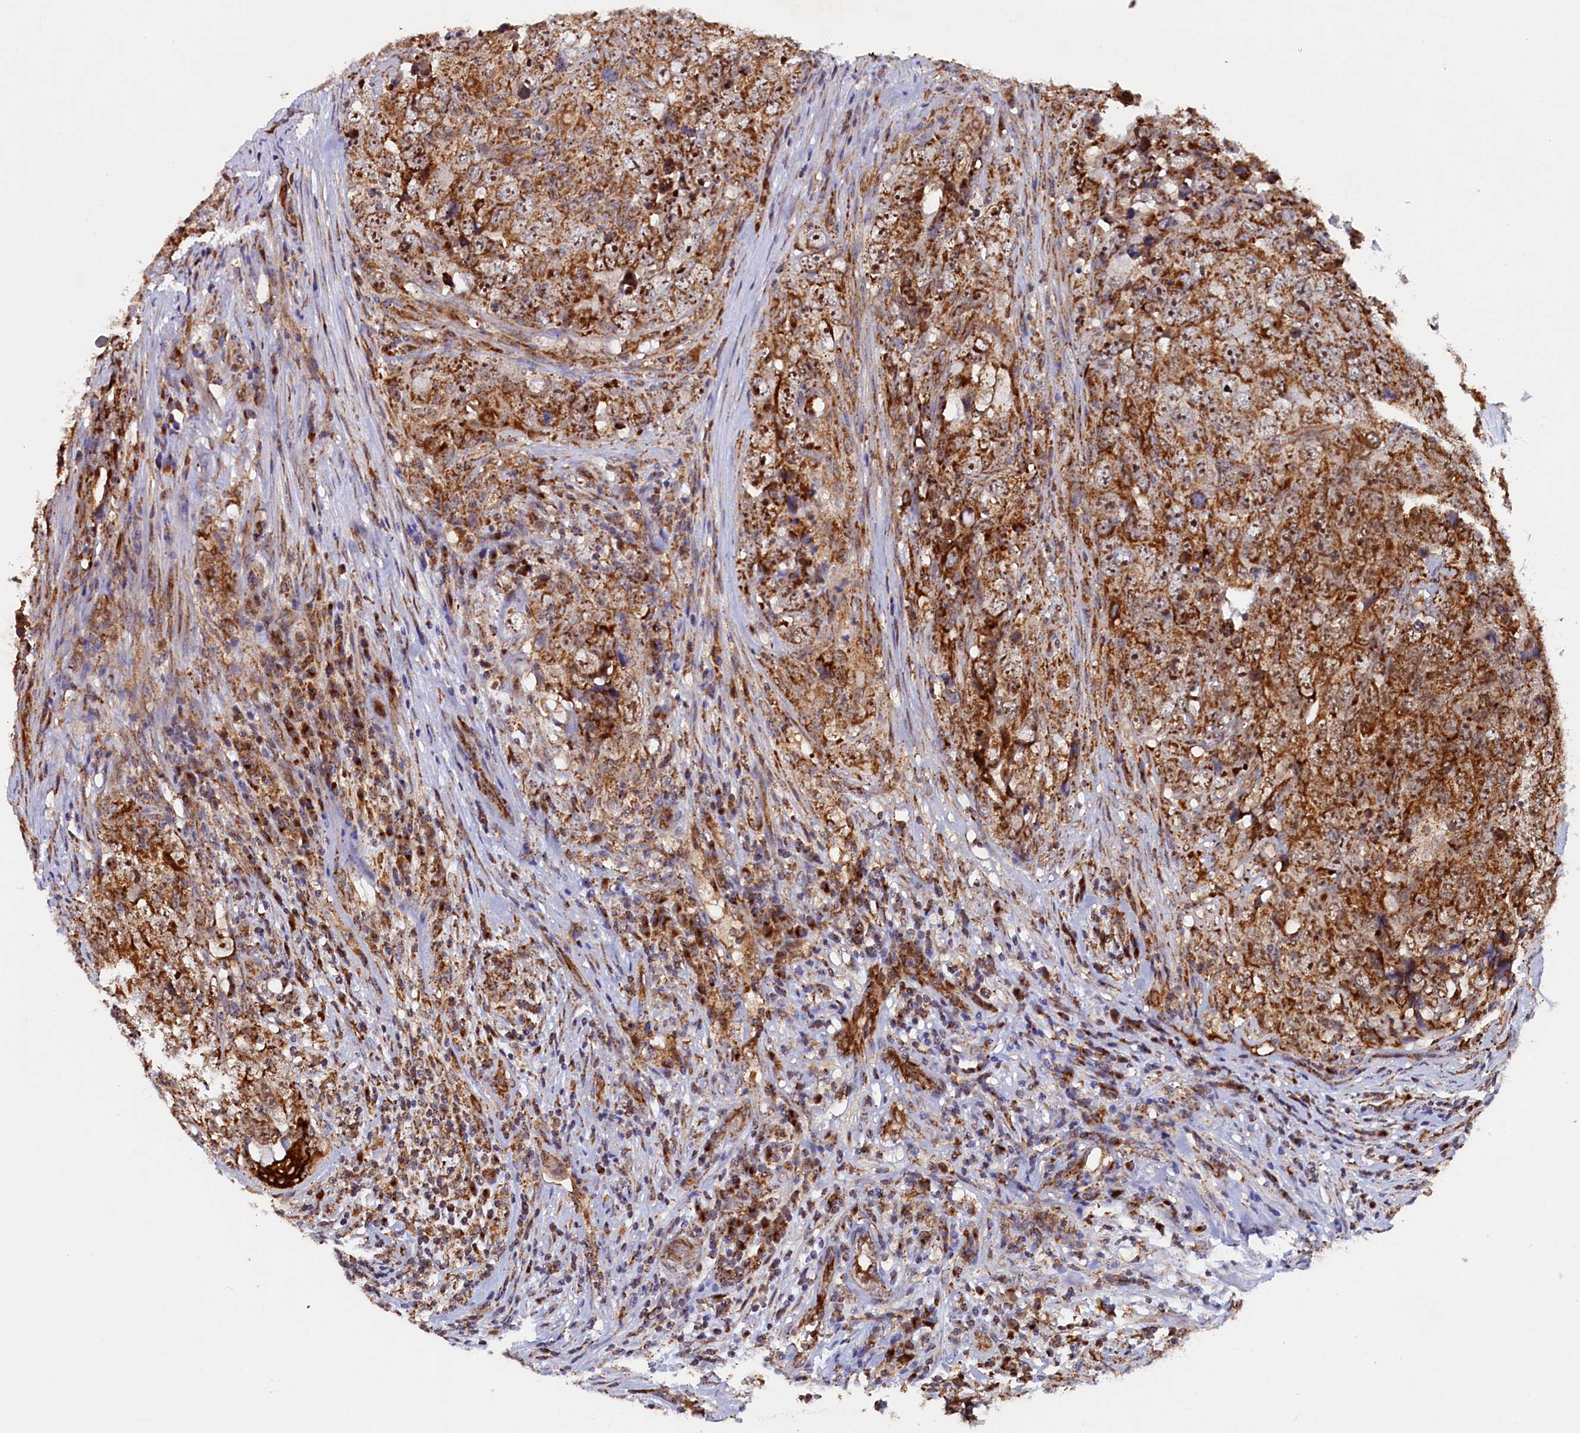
{"staining": {"intensity": "moderate", "quantity": ">75%", "location": "cytoplasmic/membranous,nuclear"}, "tissue": "testis cancer", "cell_type": "Tumor cells", "image_type": "cancer", "snomed": [{"axis": "morphology", "description": "Seminoma, NOS"}, {"axis": "morphology", "description": "Carcinoma, Embryonal, NOS"}, {"axis": "topography", "description": "Testis"}], "caption": "Seminoma (testis) tissue exhibits moderate cytoplasmic/membranous and nuclear expression in approximately >75% of tumor cells Immunohistochemistry stains the protein of interest in brown and the nuclei are stained blue.", "gene": "UBE3B", "patient": {"sex": "male", "age": 43}}